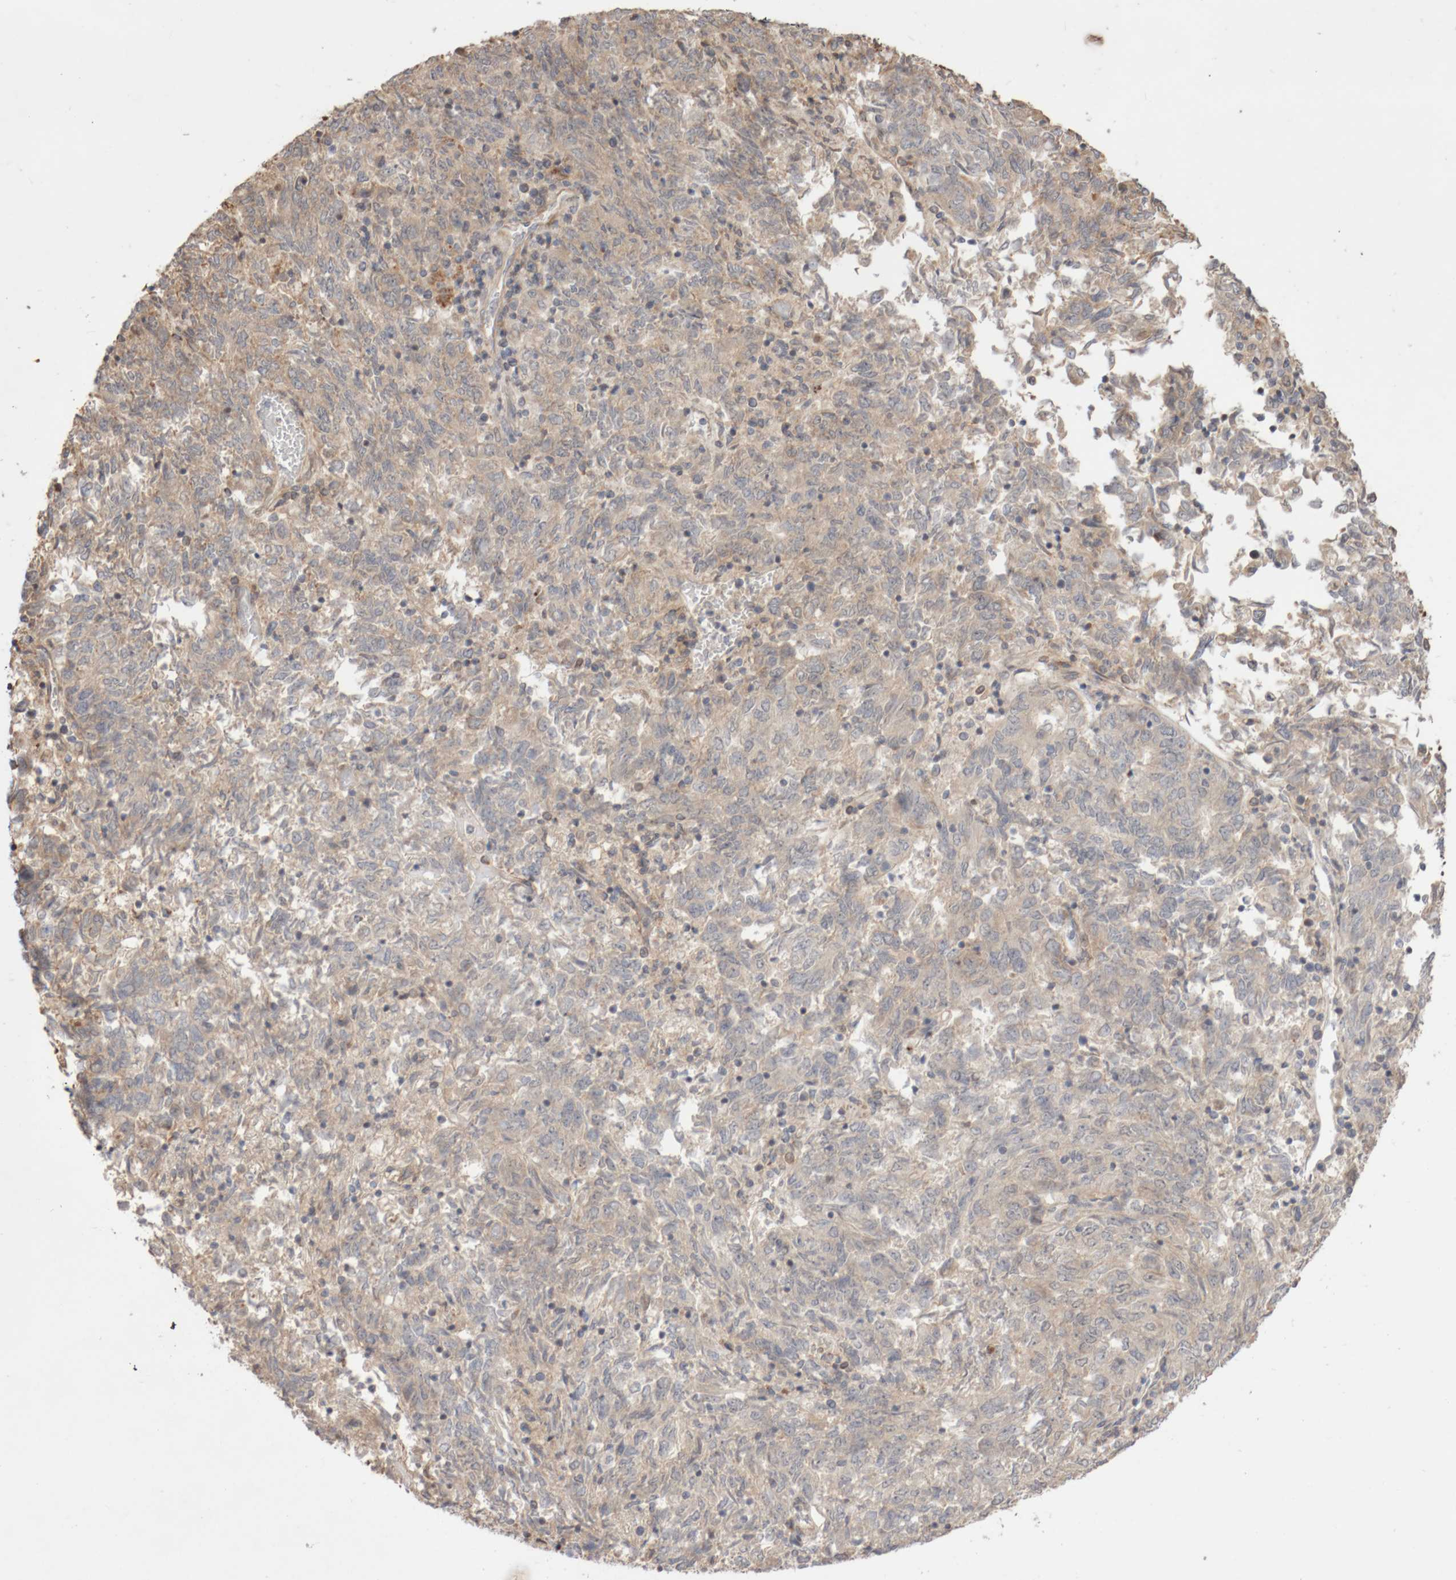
{"staining": {"intensity": "negative", "quantity": "none", "location": "none"}, "tissue": "endometrial cancer", "cell_type": "Tumor cells", "image_type": "cancer", "snomed": [{"axis": "morphology", "description": "Adenocarcinoma, NOS"}, {"axis": "topography", "description": "Endometrium"}], "caption": "Immunohistochemistry micrograph of neoplastic tissue: endometrial adenocarcinoma stained with DAB (3,3'-diaminobenzidine) shows no significant protein positivity in tumor cells. (Stains: DAB (3,3'-diaminobenzidine) immunohistochemistry with hematoxylin counter stain, Microscopy: brightfield microscopy at high magnification).", "gene": "DPH7", "patient": {"sex": "female", "age": 80}}